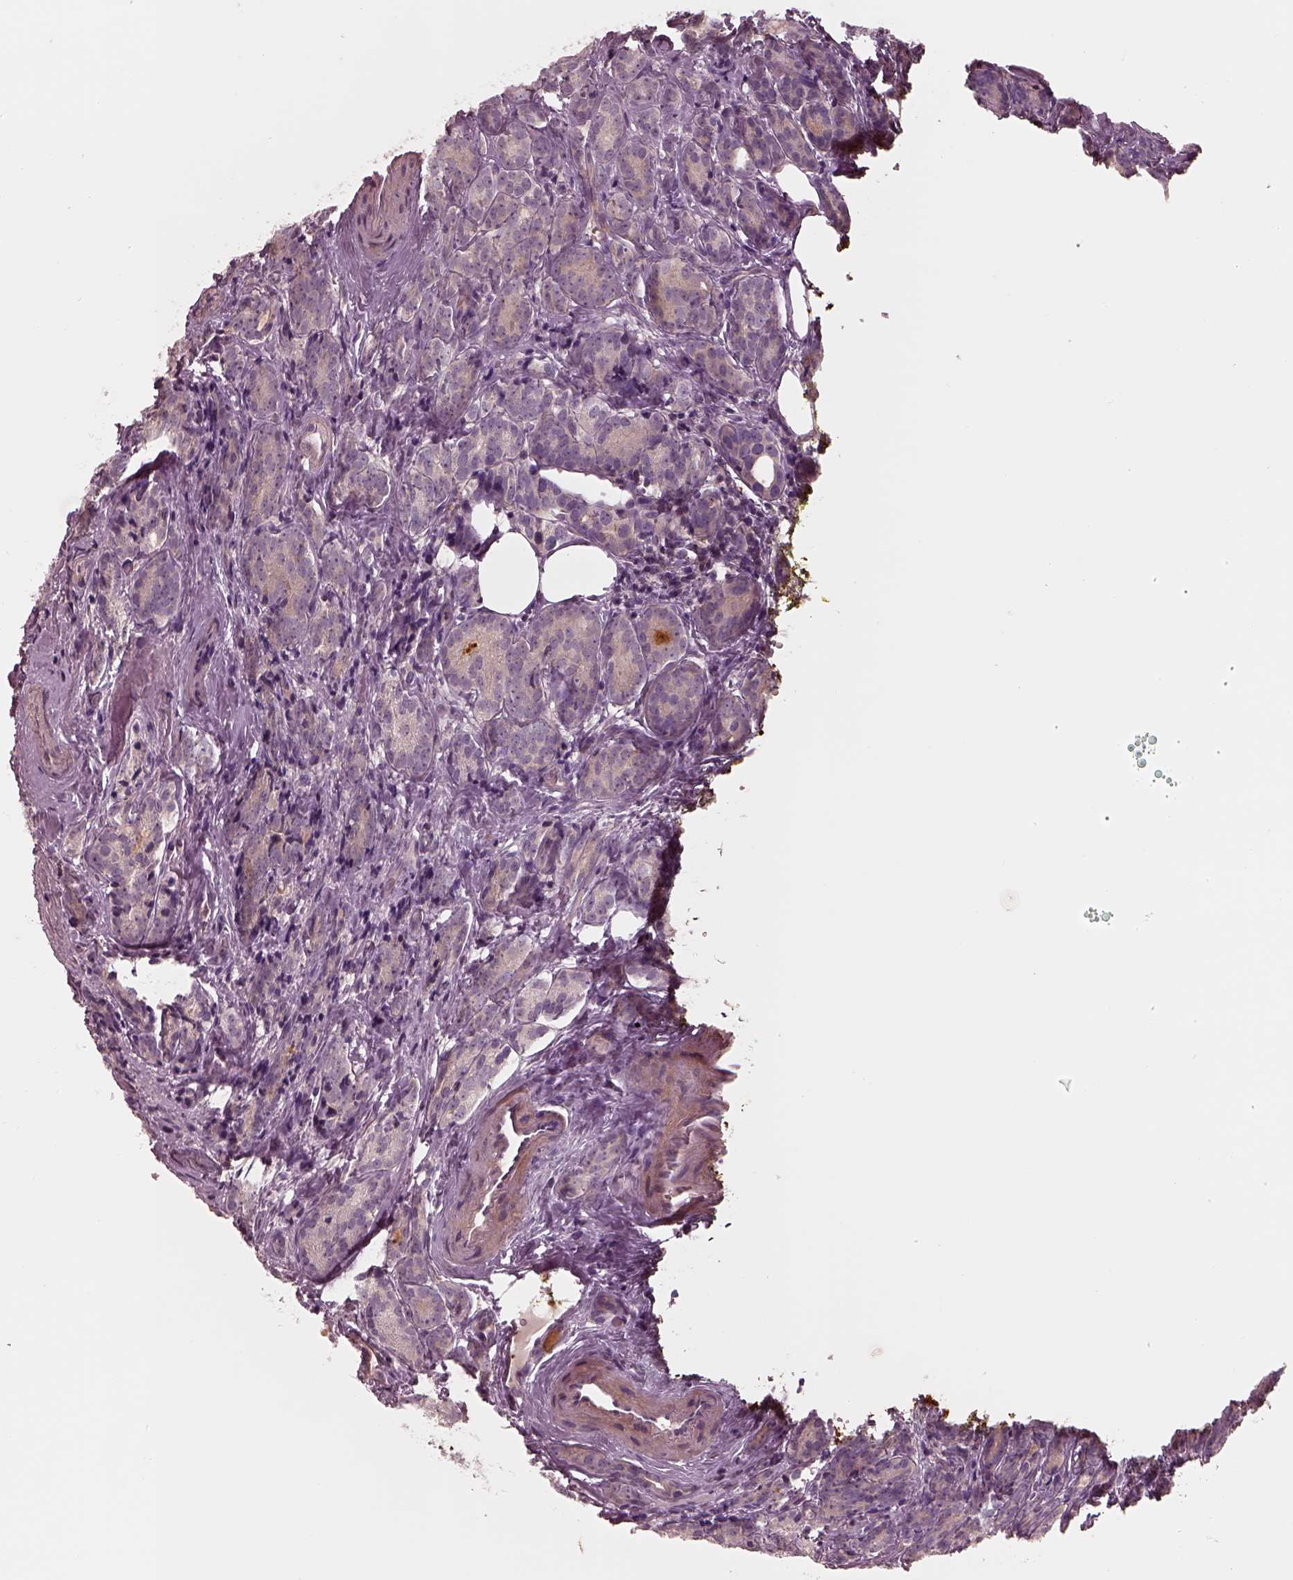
{"staining": {"intensity": "negative", "quantity": "none", "location": "none"}, "tissue": "prostate cancer", "cell_type": "Tumor cells", "image_type": "cancer", "snomed": [{"axis": "morphology", "description": "Adenocarcinoma, NOS"}, {"axis": "topography", "description": "Prostate"}], "caption": "This is an IHC micrograph of prostate adenocarcinoma. There is no positivity in tumor cells.", "gene": "FAM107B", "patient": {"sex": "male", "age": 71}}